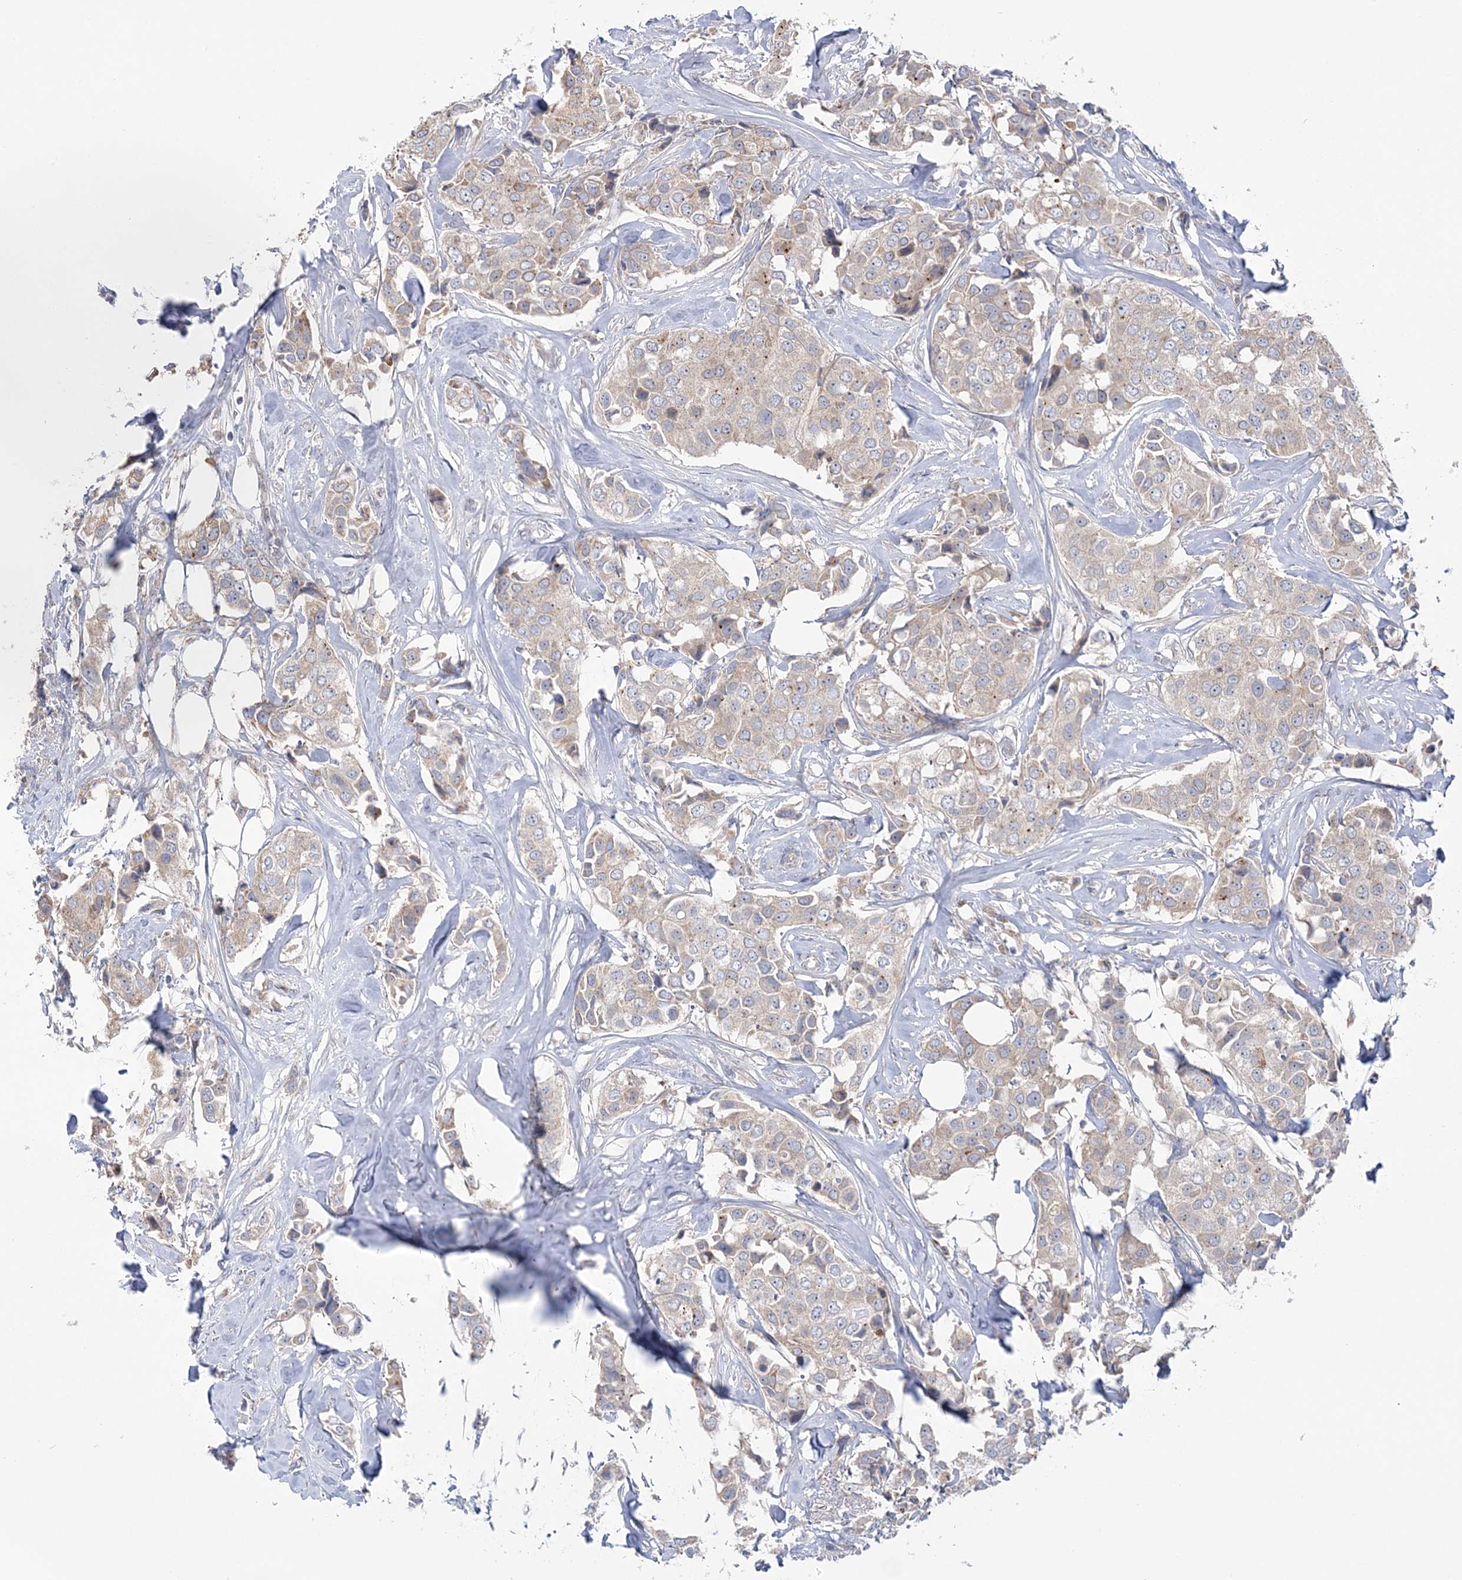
{"staining": {"intensity": "weak", "quantity": "25%-75%", "location": "cytoplasmic/membranous"}, "tissue": "breast cancer", "cell_type": "Tumor cells", "image_type": "cancer", "snomed": [{"axis": "morphology", "description": "Duct carcinoma"}, {"axis": "topography", "description": "Breast"}], "caption": "IHC (DAB (3,3'-diaminobenzidine)) staining of breast cancer (invasive ductal carcinoma) displays weak cytoplasmic/membranous protein staining in about 25%-75% of tumor cells.", "gene": "MMADHC", "patient": {"sex": "female", "age": 80}}